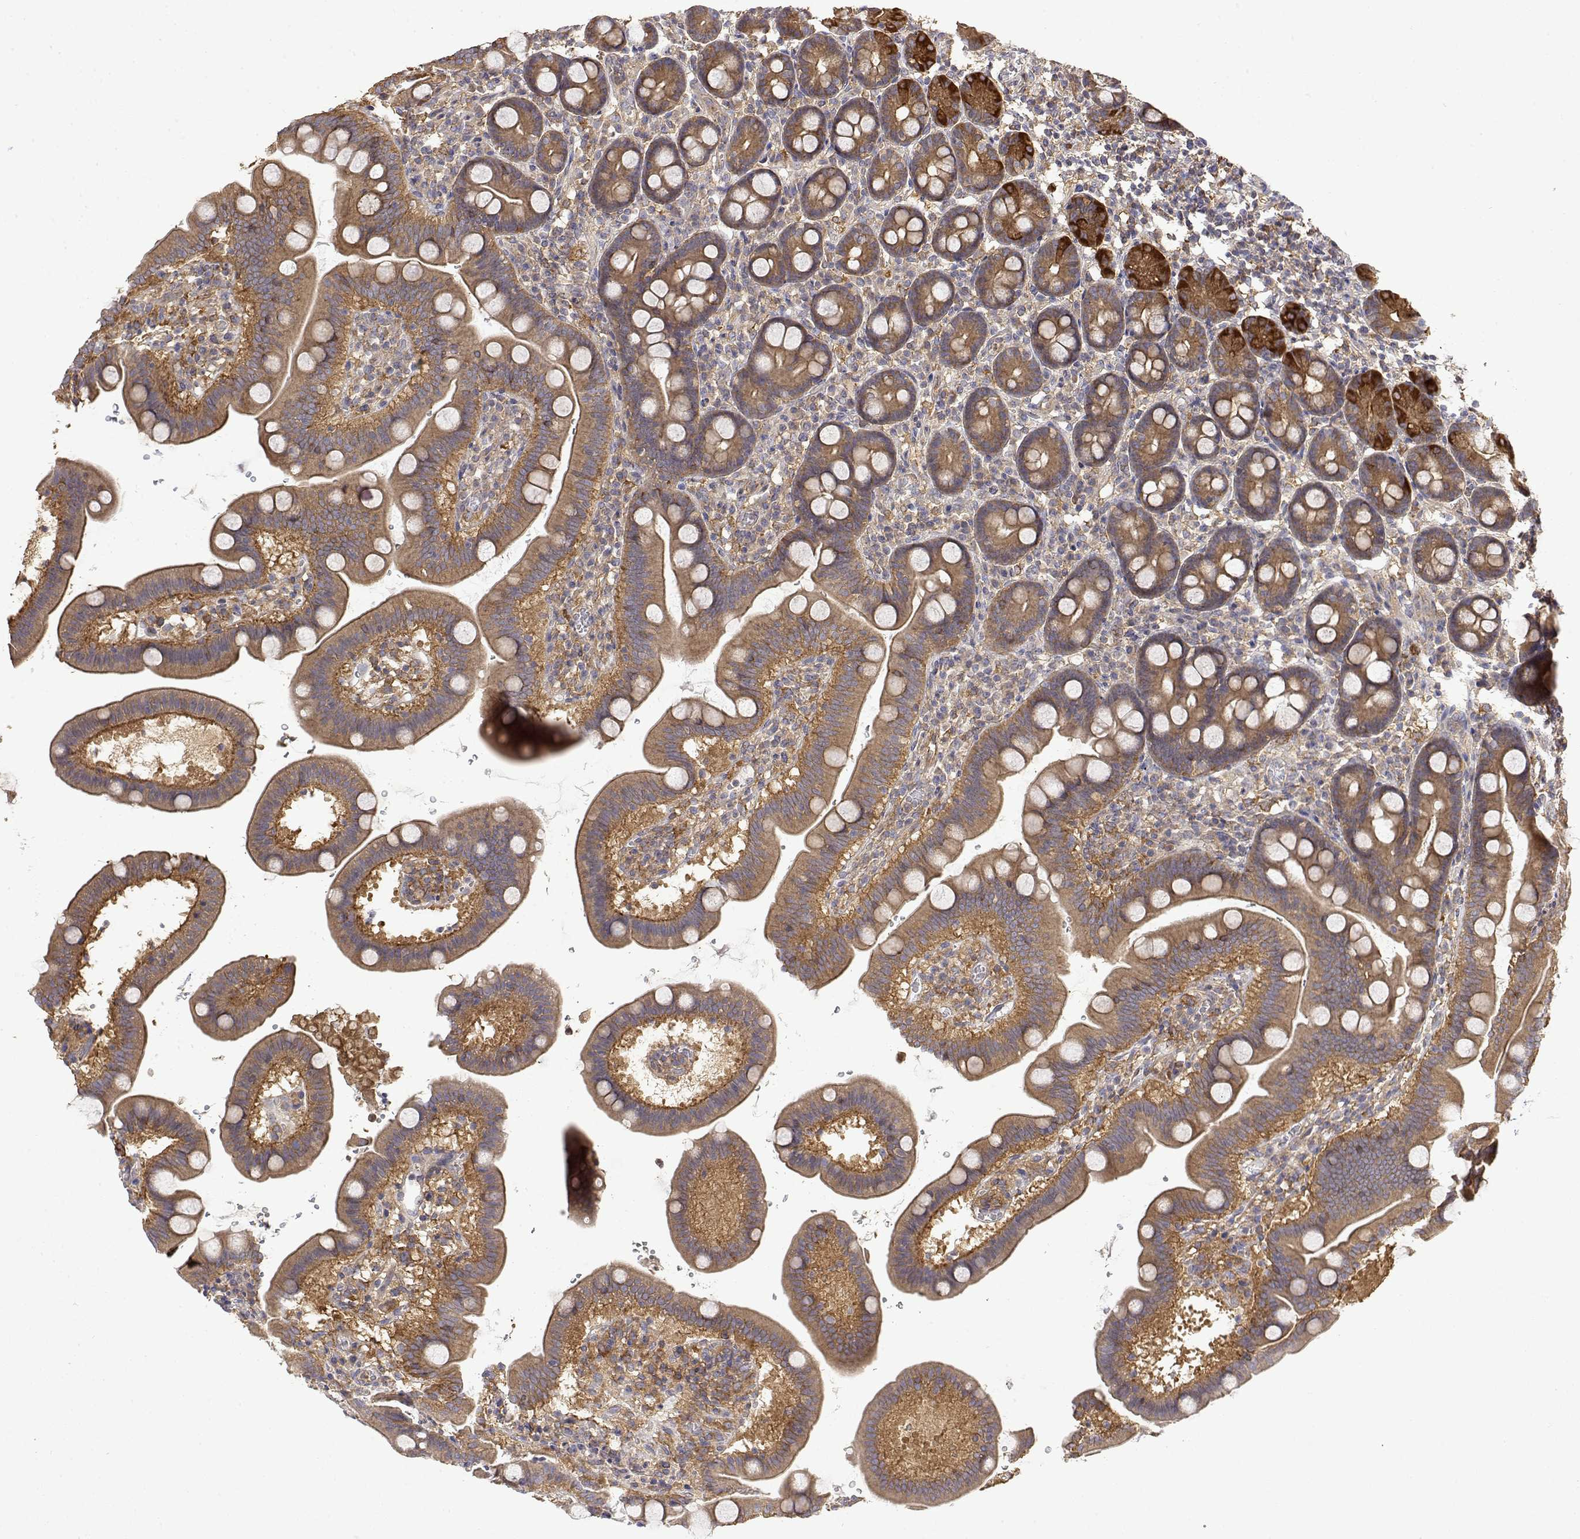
{"staining": {"intensity": "strong", "quantity": "25%-75%", "location": "cytoplasmic/membranous"}, "tissue": "duodenum", "cell_type": "Glandular cells", "image_type": "normal", "snomed": [{"axis": "morphology", "description": "Normal tissue, NOS"}, {"axis": "topography", "description": "Duodenum"}], "caption": "Strong cytoplasmic/membranous staining is appreciated in about 25%-75% of glandular cells in benign duodenum.", "gene": "PACSIN2", "patient": {"sex": "male", "age": 59}}